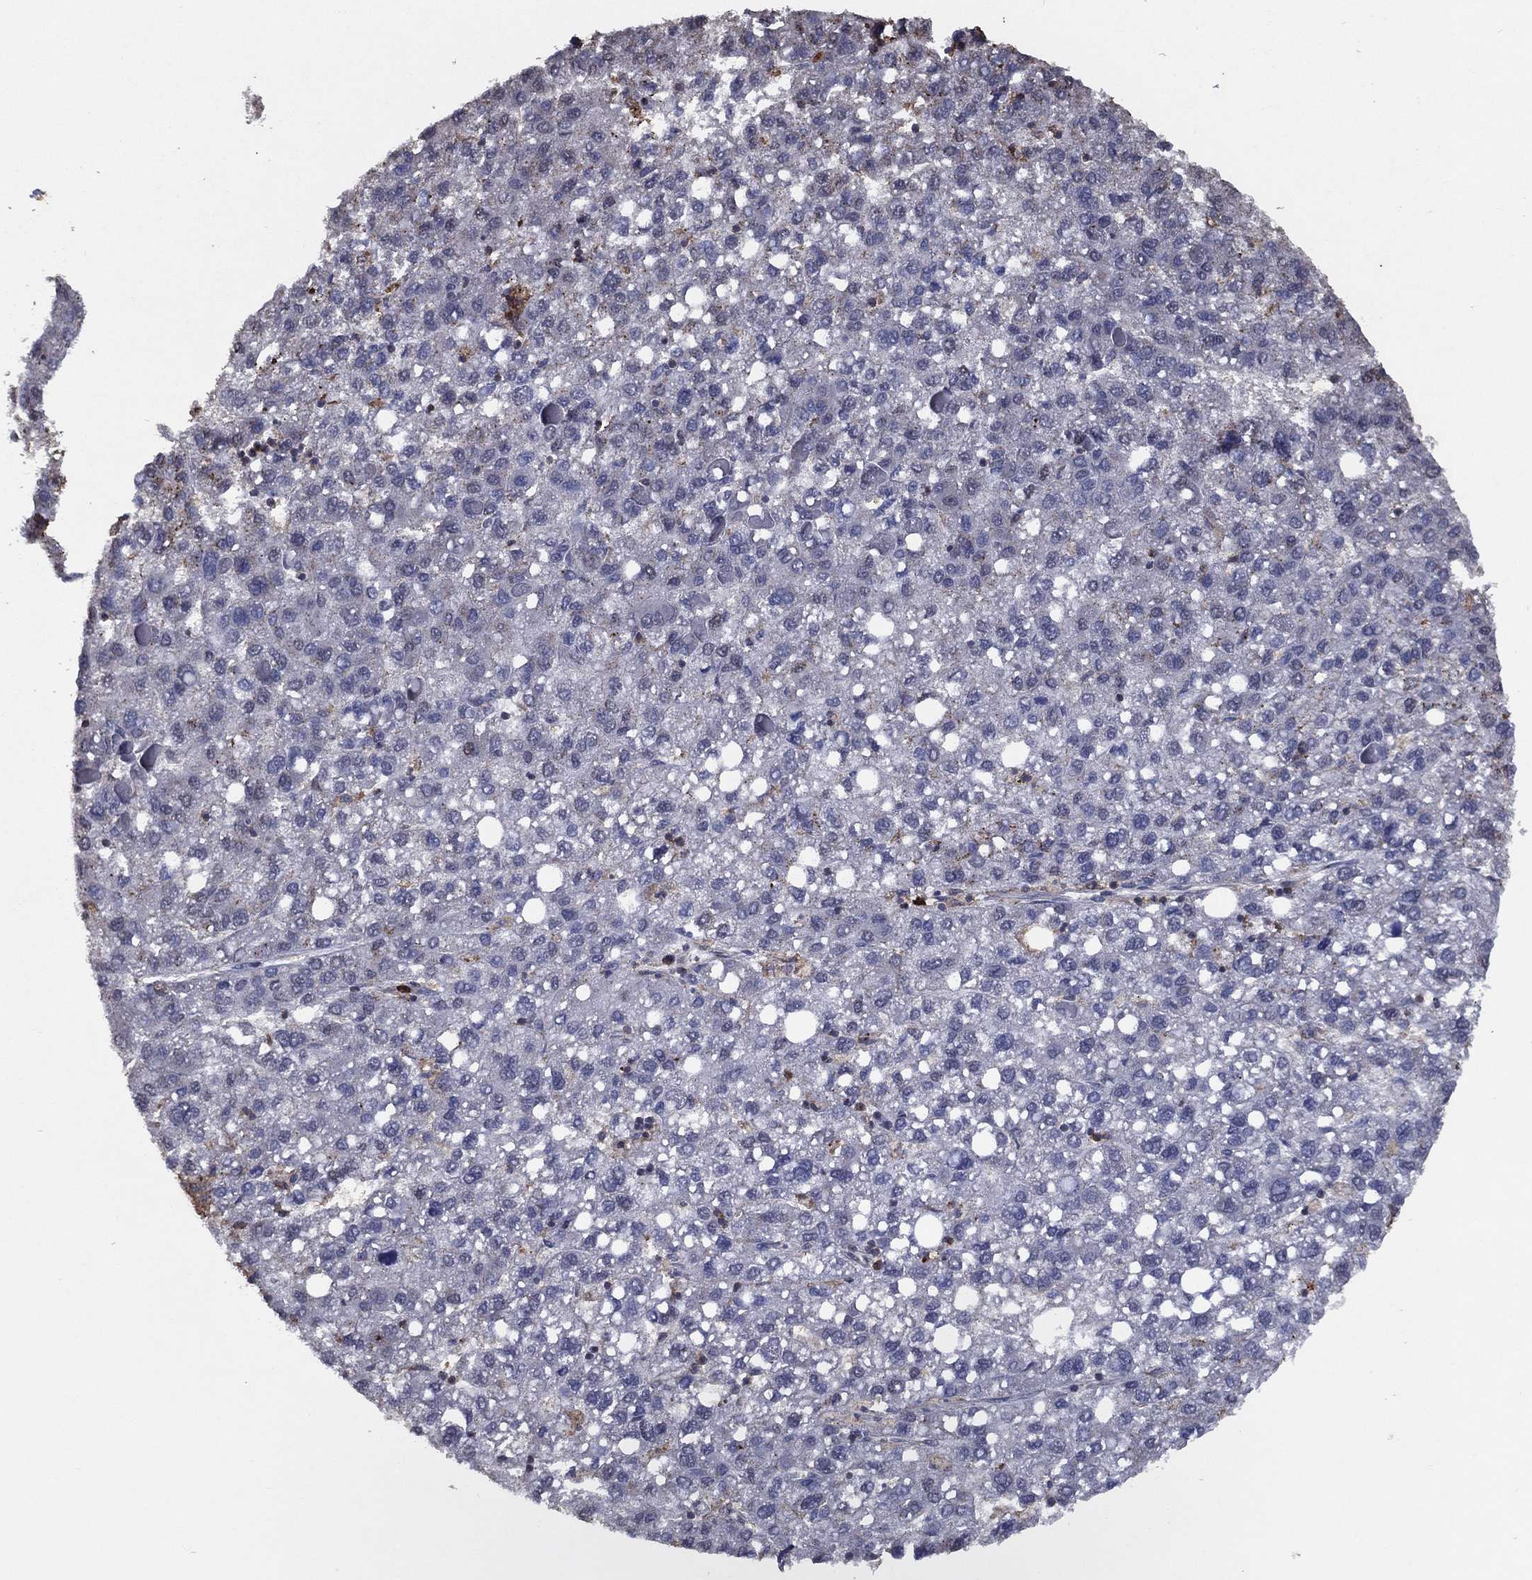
{"staining": {"intensity": "negative", "quantity": "none", "location": "none"}, "tissue": "liver cancer", "cell_type": "Tumor cells", "image_type": "cancer", "snomed": [{"axis": "morphology", "description": "Carcinoma, Hepatocellular, NOS"}, {"axis": "topography", "description": "Liver"}], "caption": "Immunohistochemistry (IHC) micrograph of human liver hepatocellular carcinoma stained for a protein (brown), which exhibits no positivity in tumor cells. The staining is performed using DAB brown chromogen with nuclei counter-stained in using hematoxylin.", "gene": "GPR183", "patient": {"sex": "female", "age": 82}}